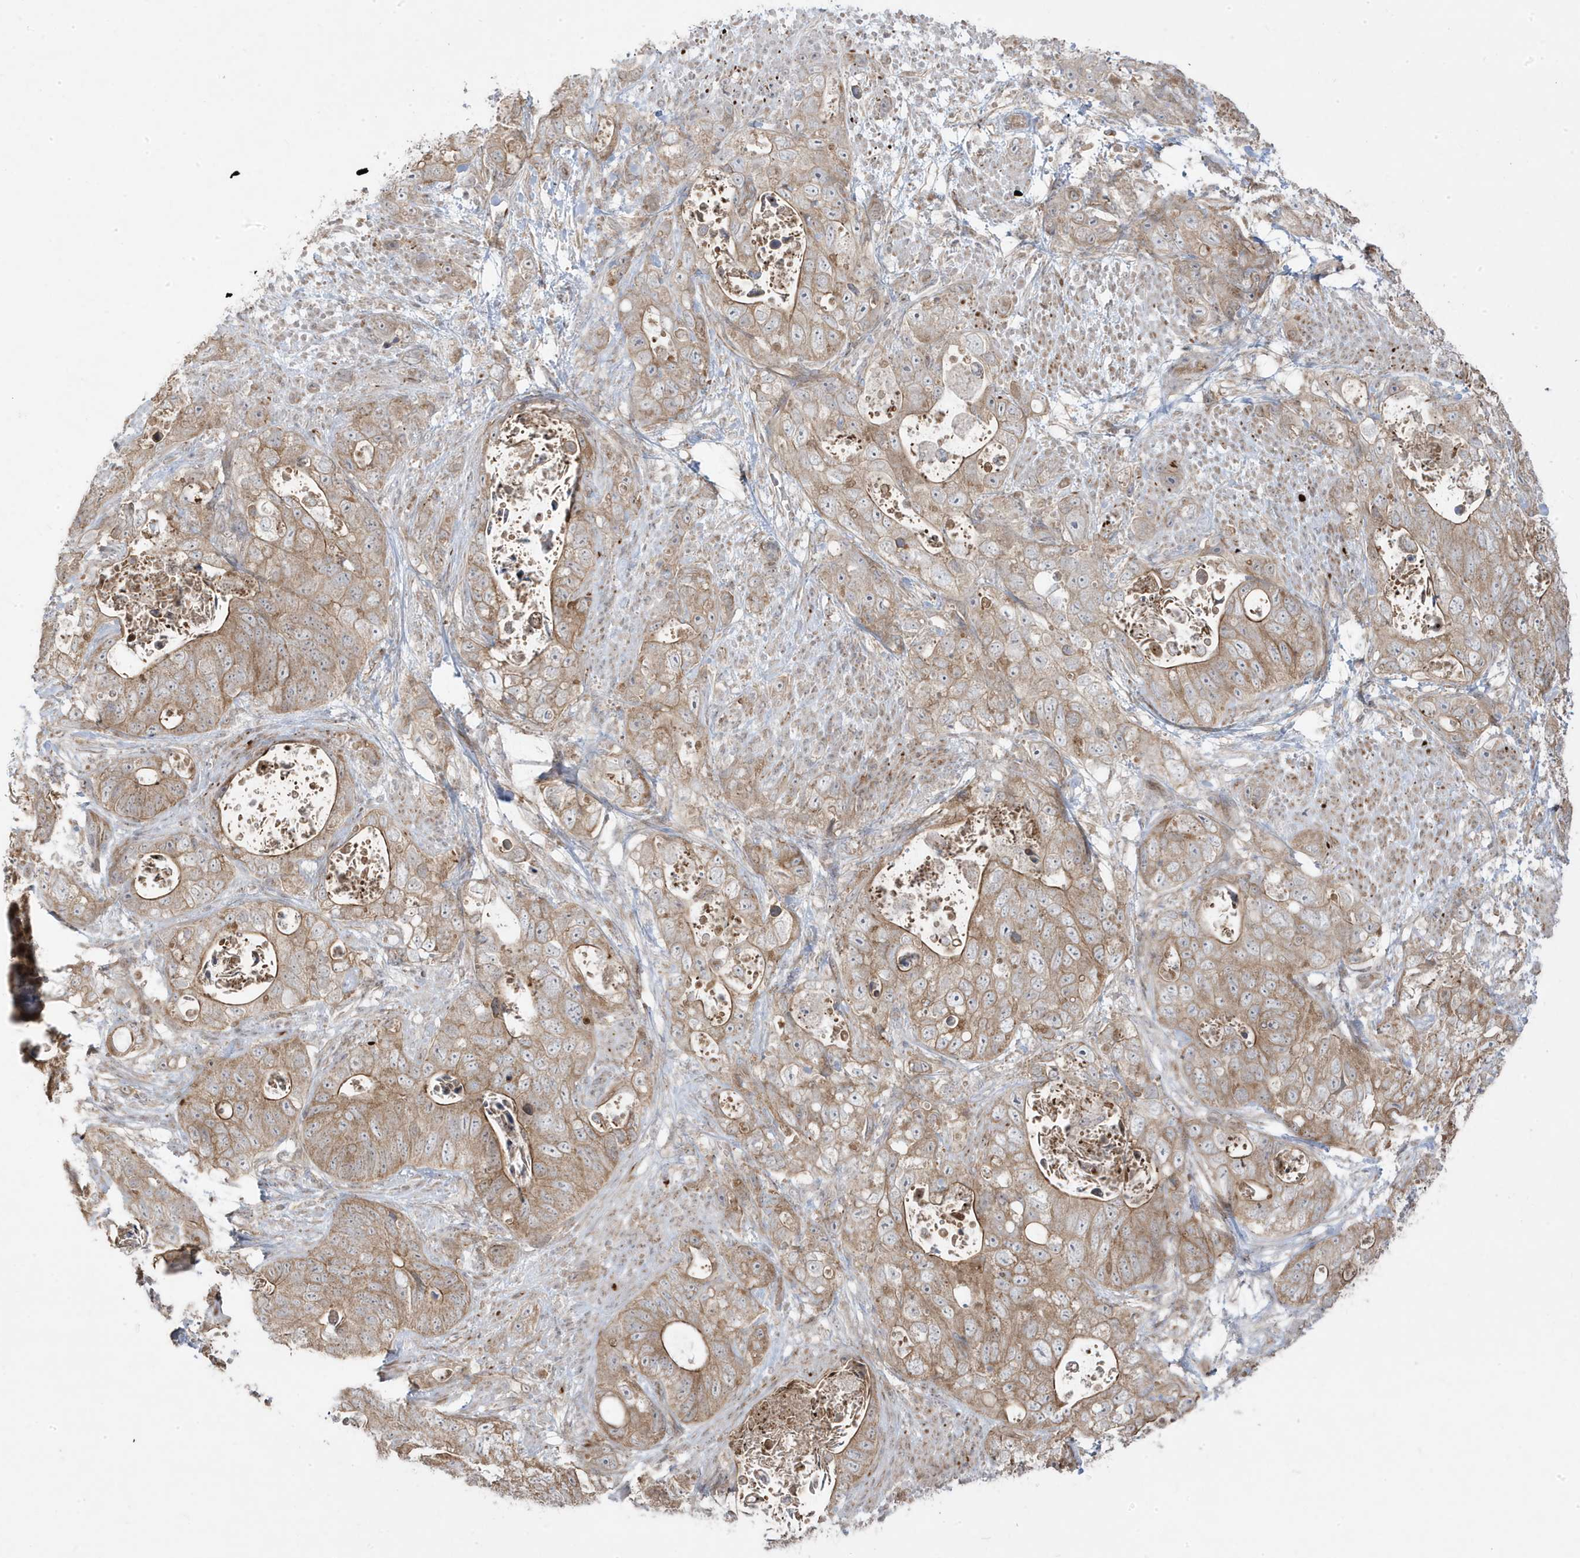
{"staining": {"intensity": "moderate", "quantity": ">75%", "location": "cytoplasmic/membranous"}, "tissue": "stomach cancer", "cell_type": "Tumor cells", "image_type": "cancer", "snomed": [{"axis": "morphology", "description": "Adenocarcinoma, NOS"}, {"axis": "topography", "description": "Stomach"}], "caption": "An IHC micrograph of tumor tissue is shown. Protein staining in brown labels moderate cytoplasmic/membranous positivity in adenocarcinoma (stomach) within tumor cells.", "gene": "DNAJC12", "patient": {"sex": "female", "age": 89}}